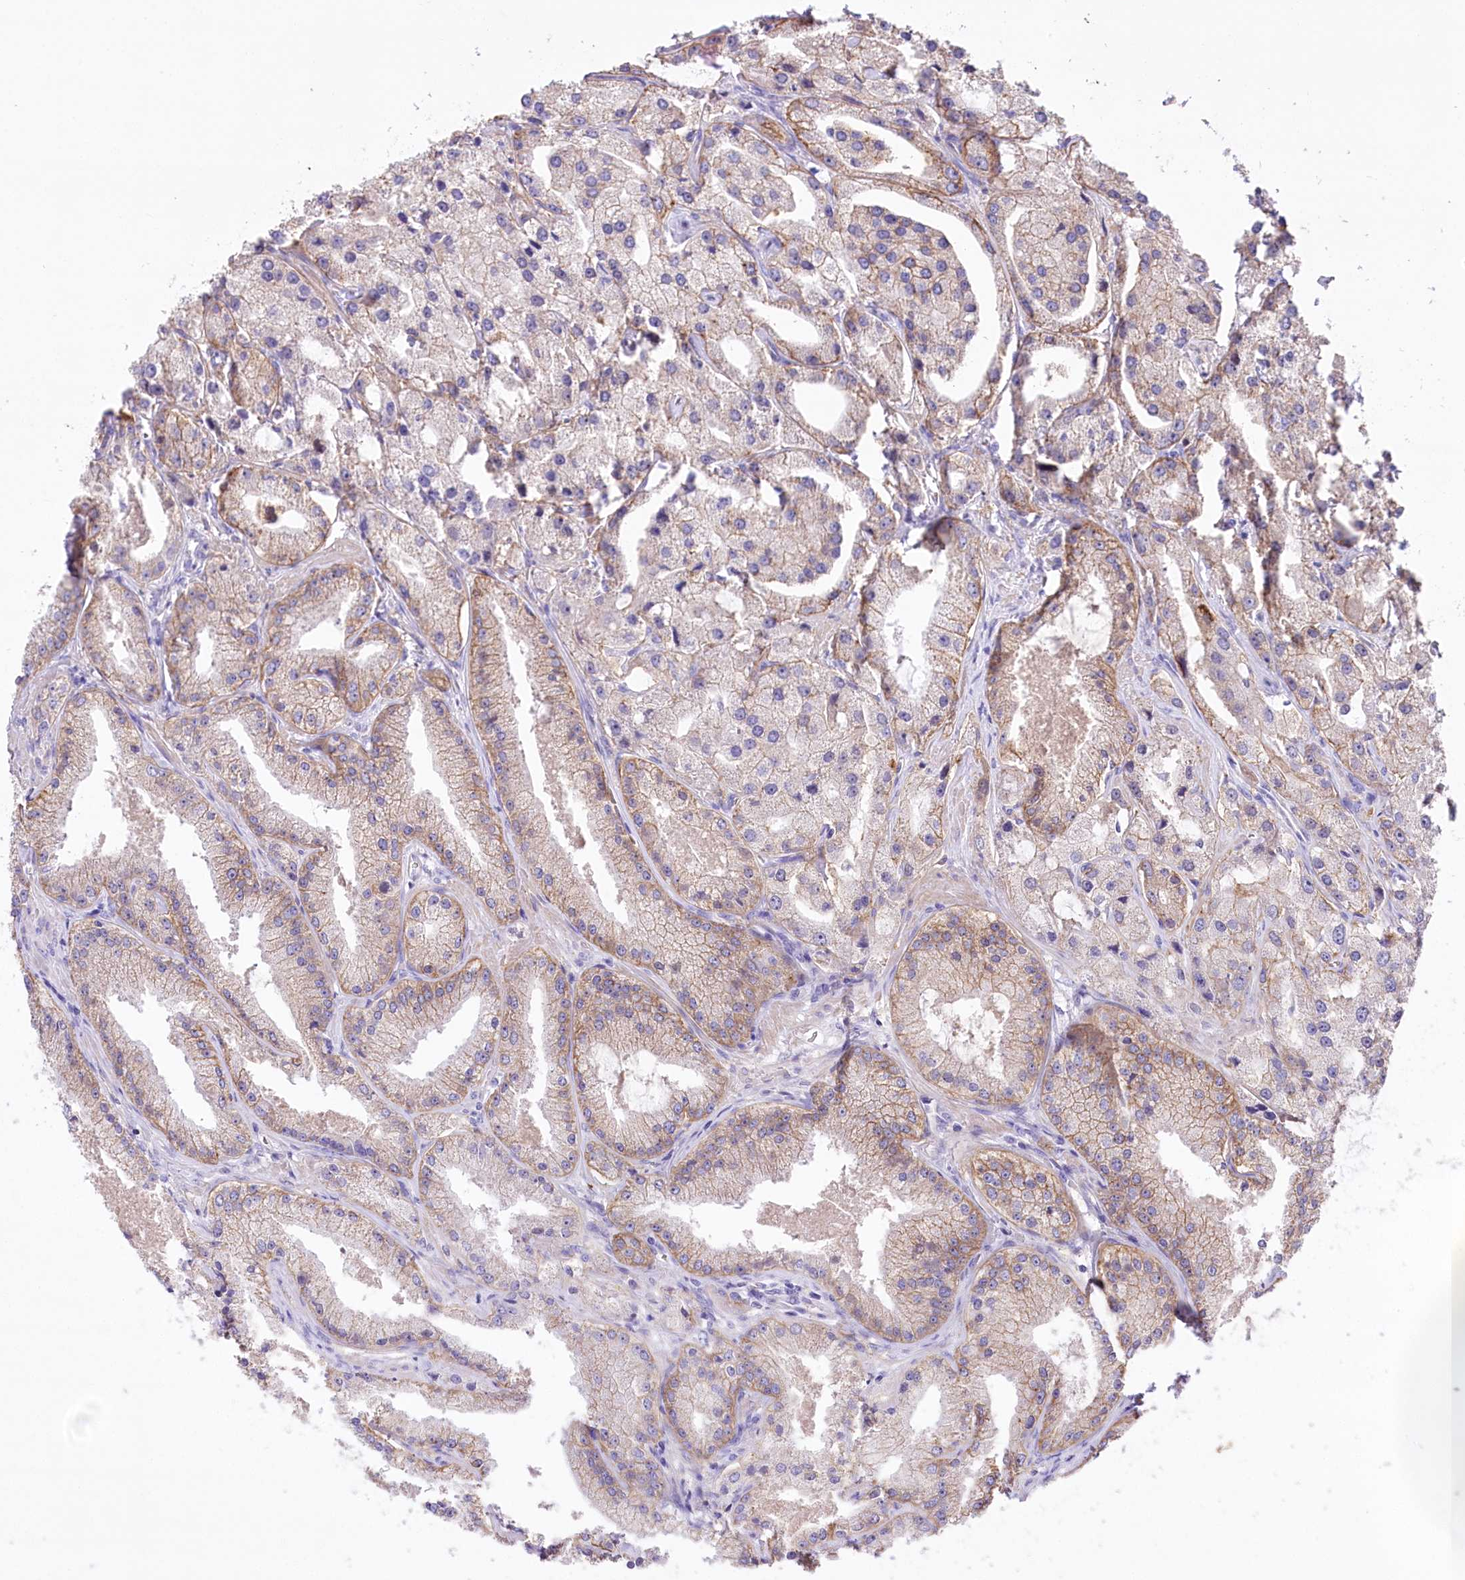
{"staining": {"intensity": "weak", "quantity": "25%-75%", "location": "cytoplasmic/membranous"}, "tissue": "prostate cancer", "cell_type": "Tumor cells", "image_type": "cancer", "snomed": [{"axis": "morphology", "description": "Adenocarcinoma, Low grade"}, {"axis": "topography", "description": "Prostate"}], "caption": "Immunohistochemistry (DAB) staining of prostate low-grade adenocarcinoma displays weak cytoplasmic/membranous protein positivity in about 25%-75% of tumor cells. Using DAB (brown) and hematoxylin (blue) stains, captured at high magnification using brightfield microscopy.", "gene": "CEP164", "patient": {"sex": "male", "age": 69}}